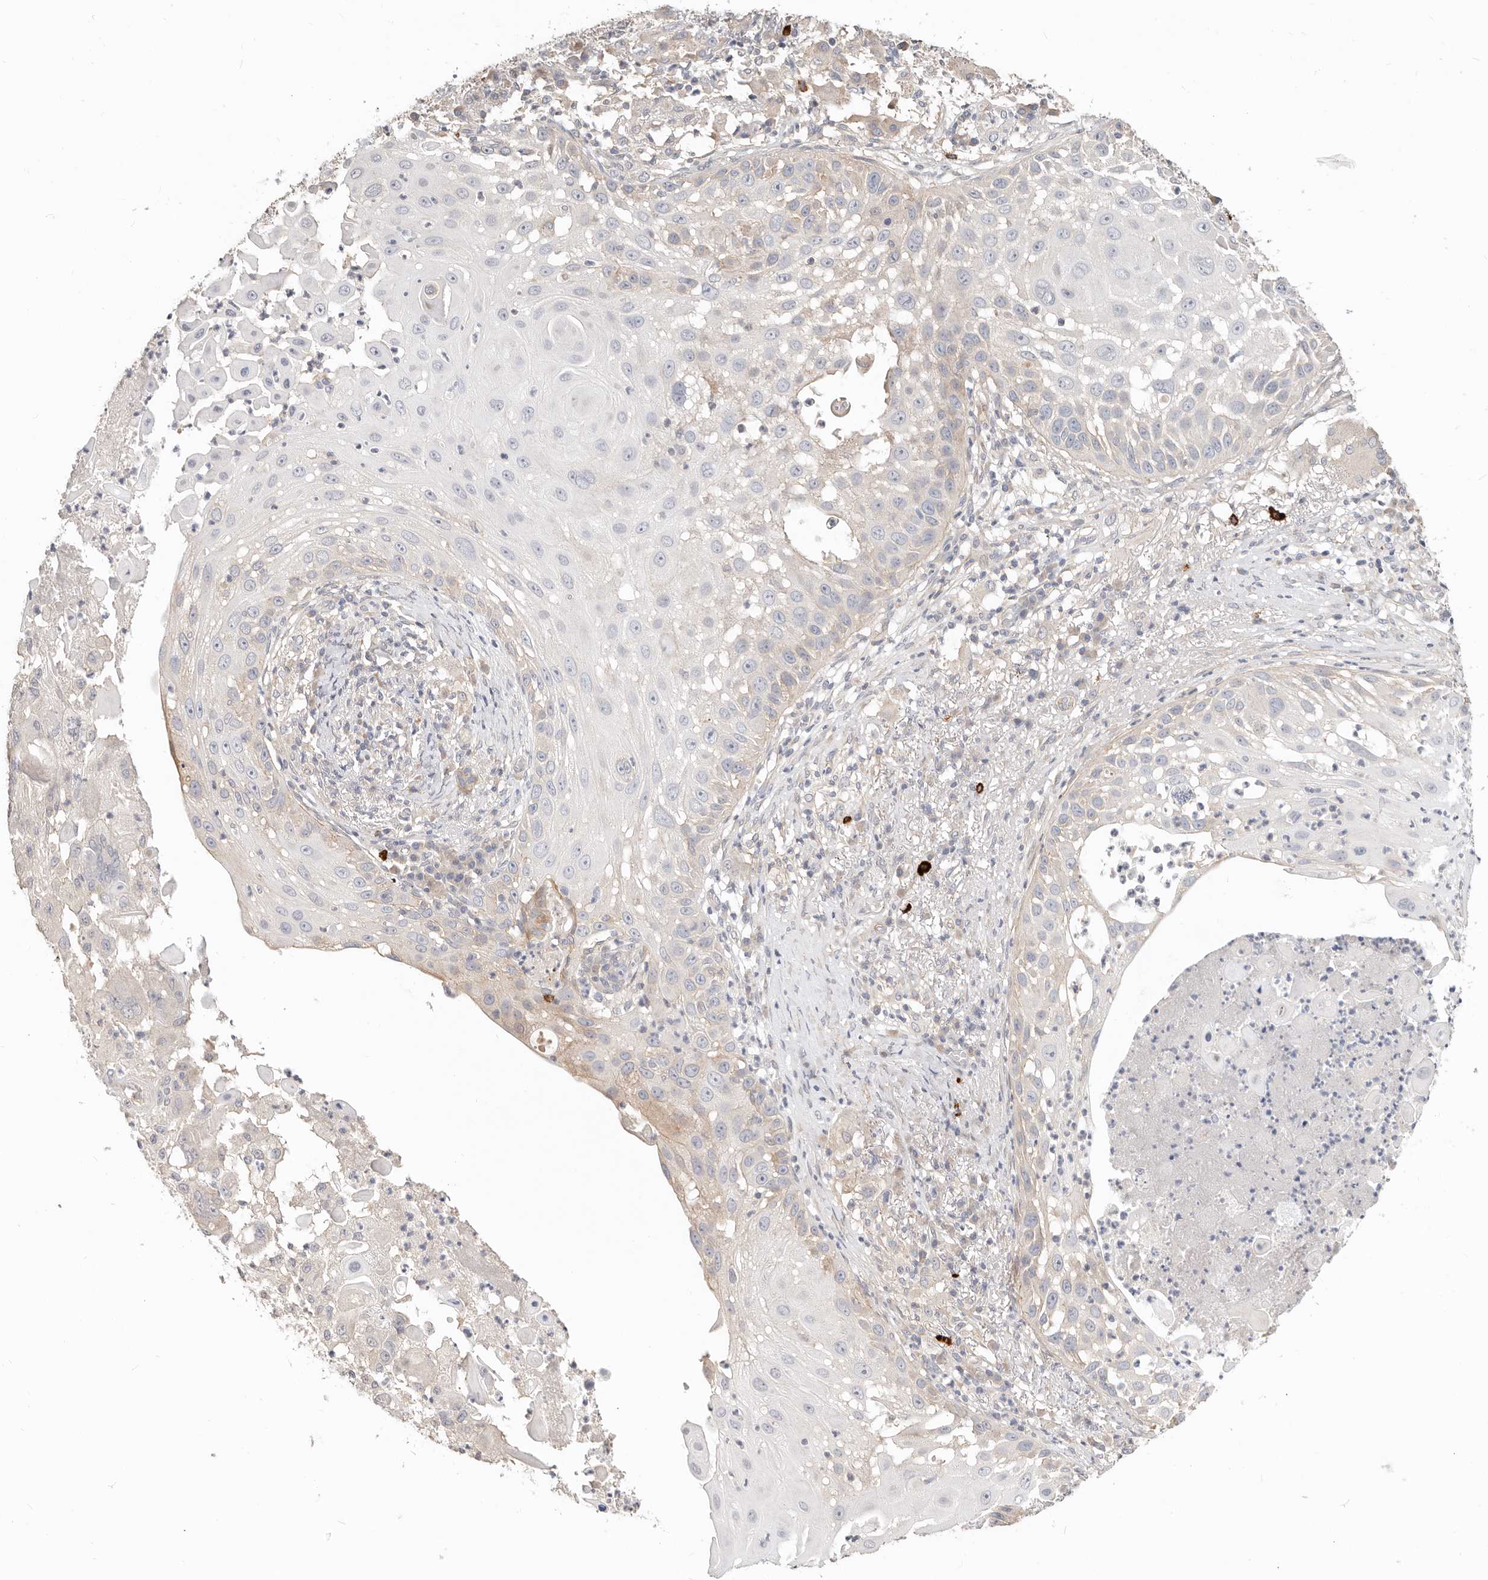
{"staining": {"intensity": "weak", "quantity": "<25%", "location": "cytoplasmic/membranous"}, "tissue": "skin cancer", "cell_type": "Tumor cells", "image_type": "cancer", "snomed": [{"axis": "morphology", "description": "Squamous cell carcinoma, NOS"}, {"axis": "topography", "description": "Skin"}], "caption": "Tumor cells show no significant protein expression in skin cancer.", "gene": "ZRANB1", "patient": {"sex": "female", "age": 44}}